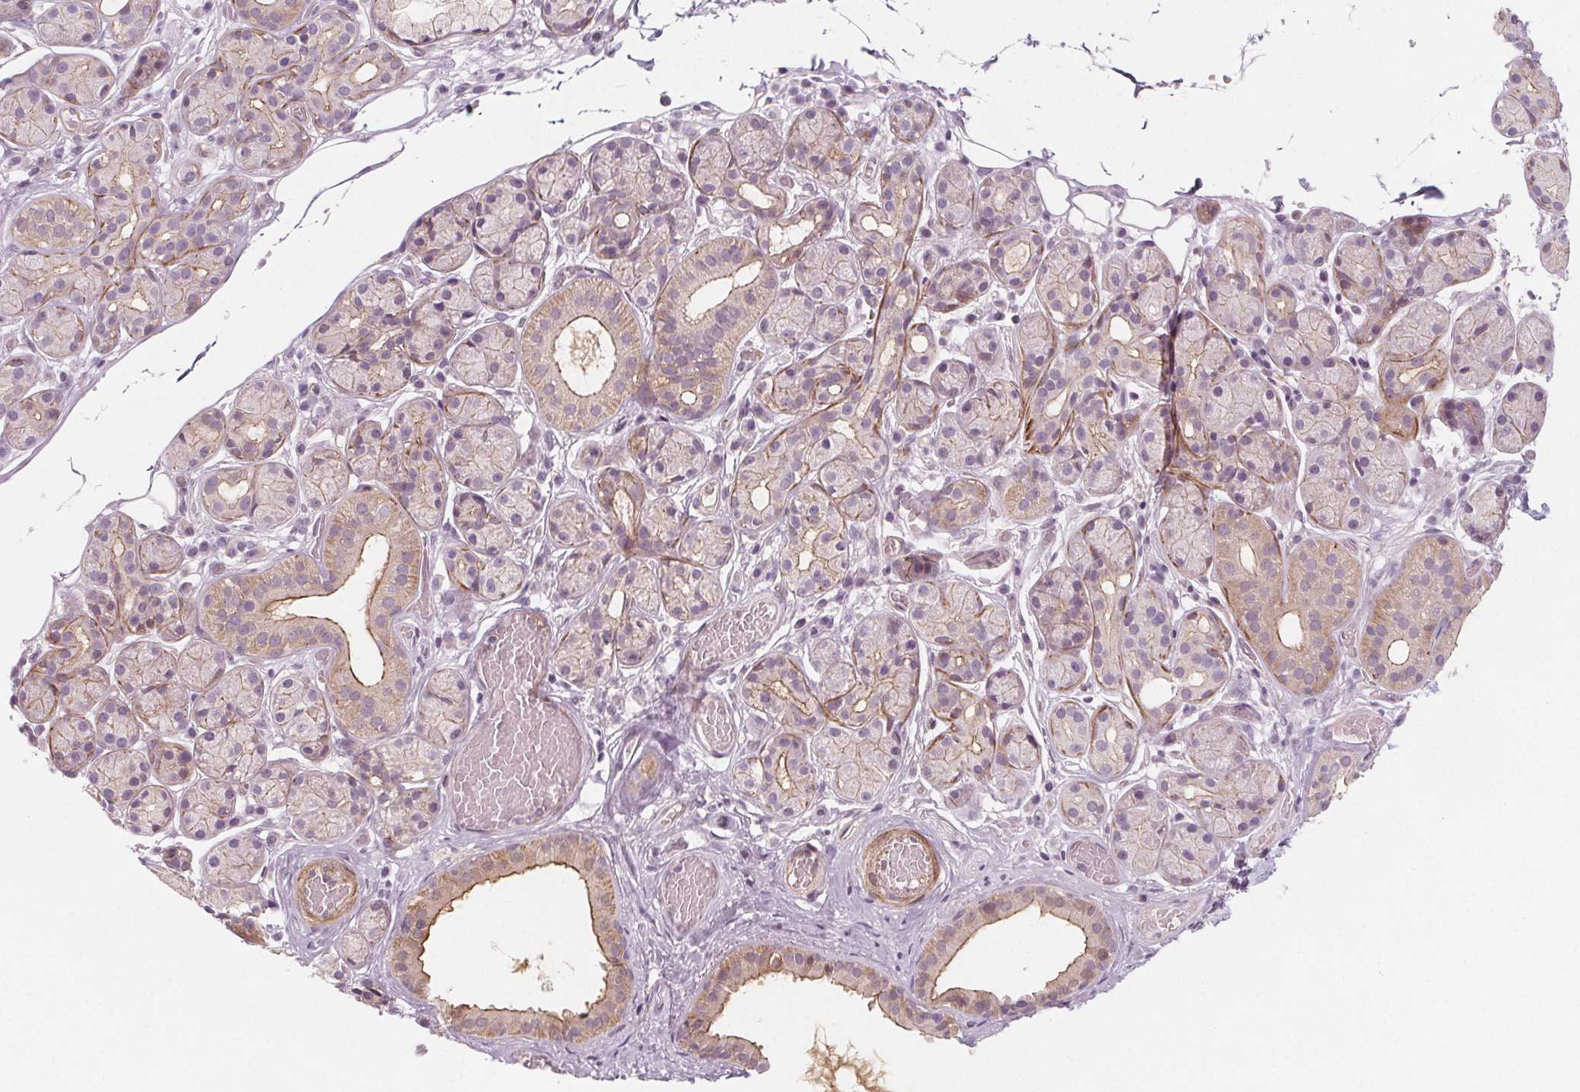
{"staining": {"intensity": "weak", "quantity": "25%-75%", "location": "cytoplasmic/membranous"}, "tissue": "salivary gland", "cell_type": "Glandular cells", "image_type": "normal", "snomed": [{"axis": "morphology", "description": "Normal tissue, NOS"}, {"axis": "topography", "description": "Salivary gland"}, {"axis": "topography", "description": "Peripheral nerve tissue"}], "caption": "Approximately 25%-75% of glandular cells in unremarkable human salivary gland display weak cytoplasmic/membranous protein staining as visualized by brown immunohistochemical staining.", "gene": "ADAM33", "patient": {"sex": "male", "age": 71}}